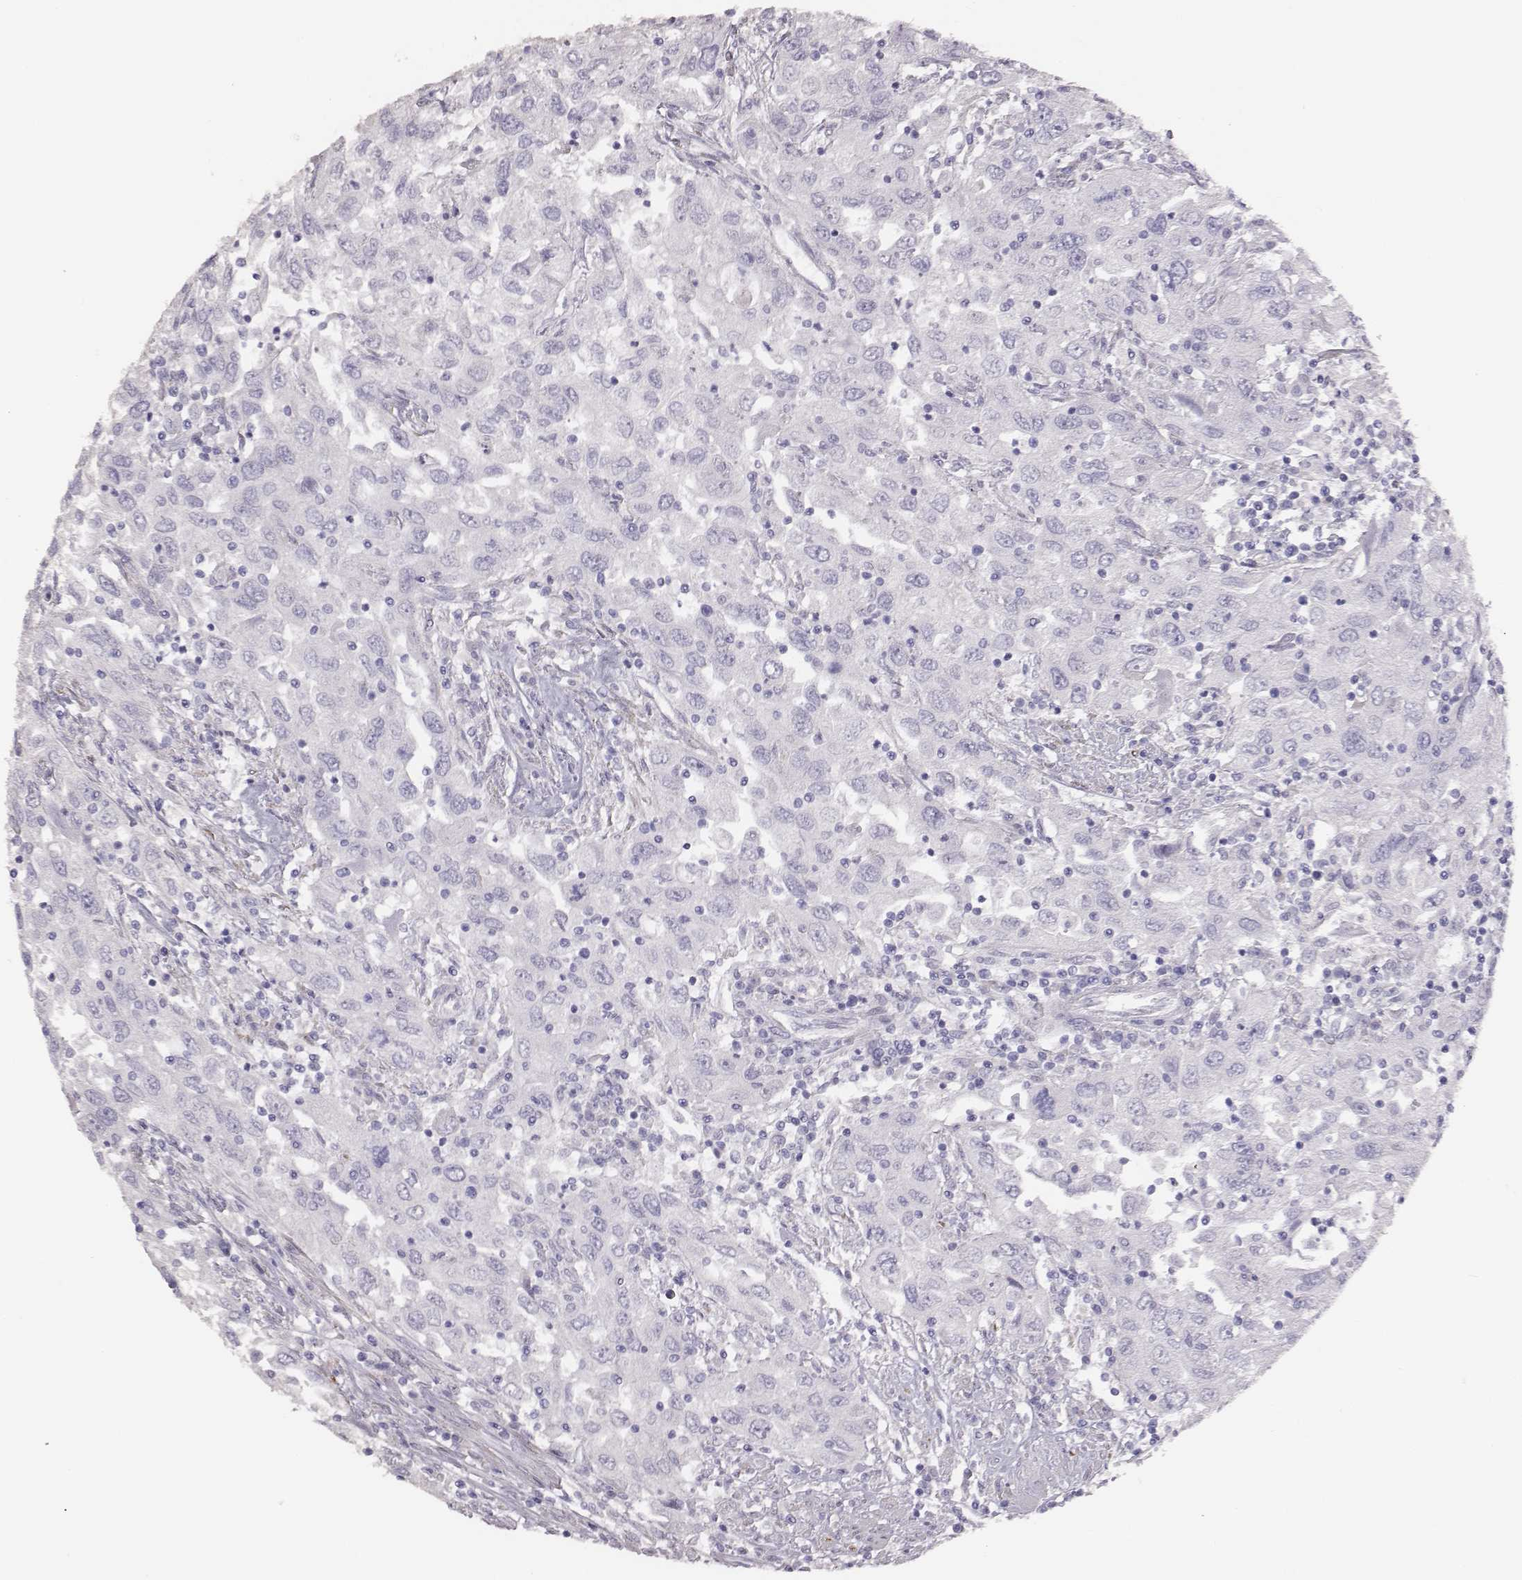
{"staining": {"intensity": "negative", "quantity": "none", "location": "none"}, "tissue": "urothelial cancer", "cell_type": "Tumor cells", "image_type": "cancer", "snomed": [{"axis": "morphology", "description": "Urothelial carcinoma, High grade"}, {"axis": "topography", "description": "Urinary bladder"}], "caption": "Tumor cells show no significant positivity in urothelial cancer.", "gene": "GUCA1A", "patient": {"sex": "male", "age": 76}}